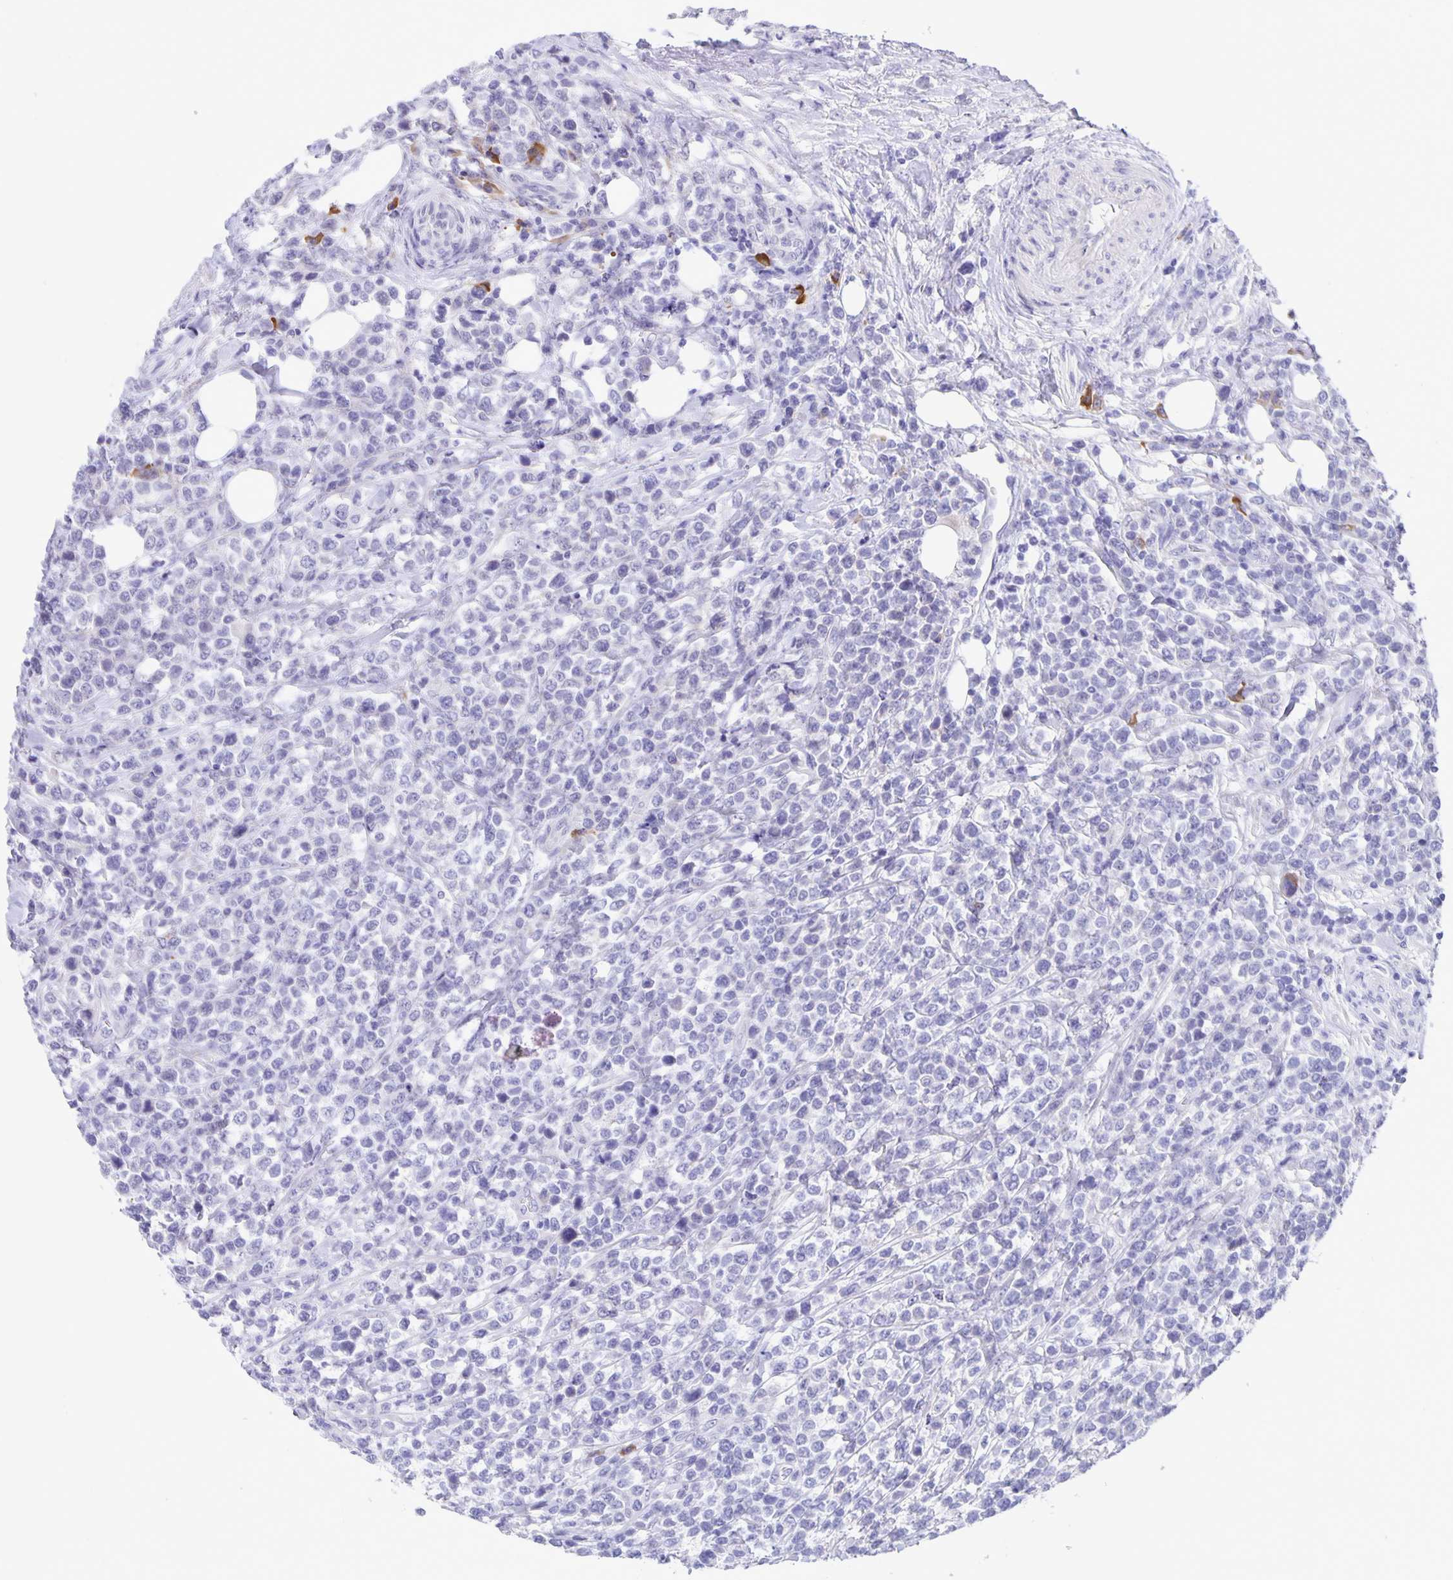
{"staining": {"intensity": "negative", "quantity": "none", "location": "none"}, "tissue": "lymphoma", "cell_type": "Tumor cells", "image_type": "cancer", "snomed": [{"axis": "morphology", "description": "Malignant lymphoma, non-Hodgkin's type, High grade"}, {"axis": "topography", "description": "Soft tissue"}], "caption": "Immunohistochemical staining of human malignant lymphoma, non-Hodgkin's type (high-grade) demonstrates no significant staining in tumor cells.", "gene": "ERMN", "patient": {"sex": "female", "age": 56}}